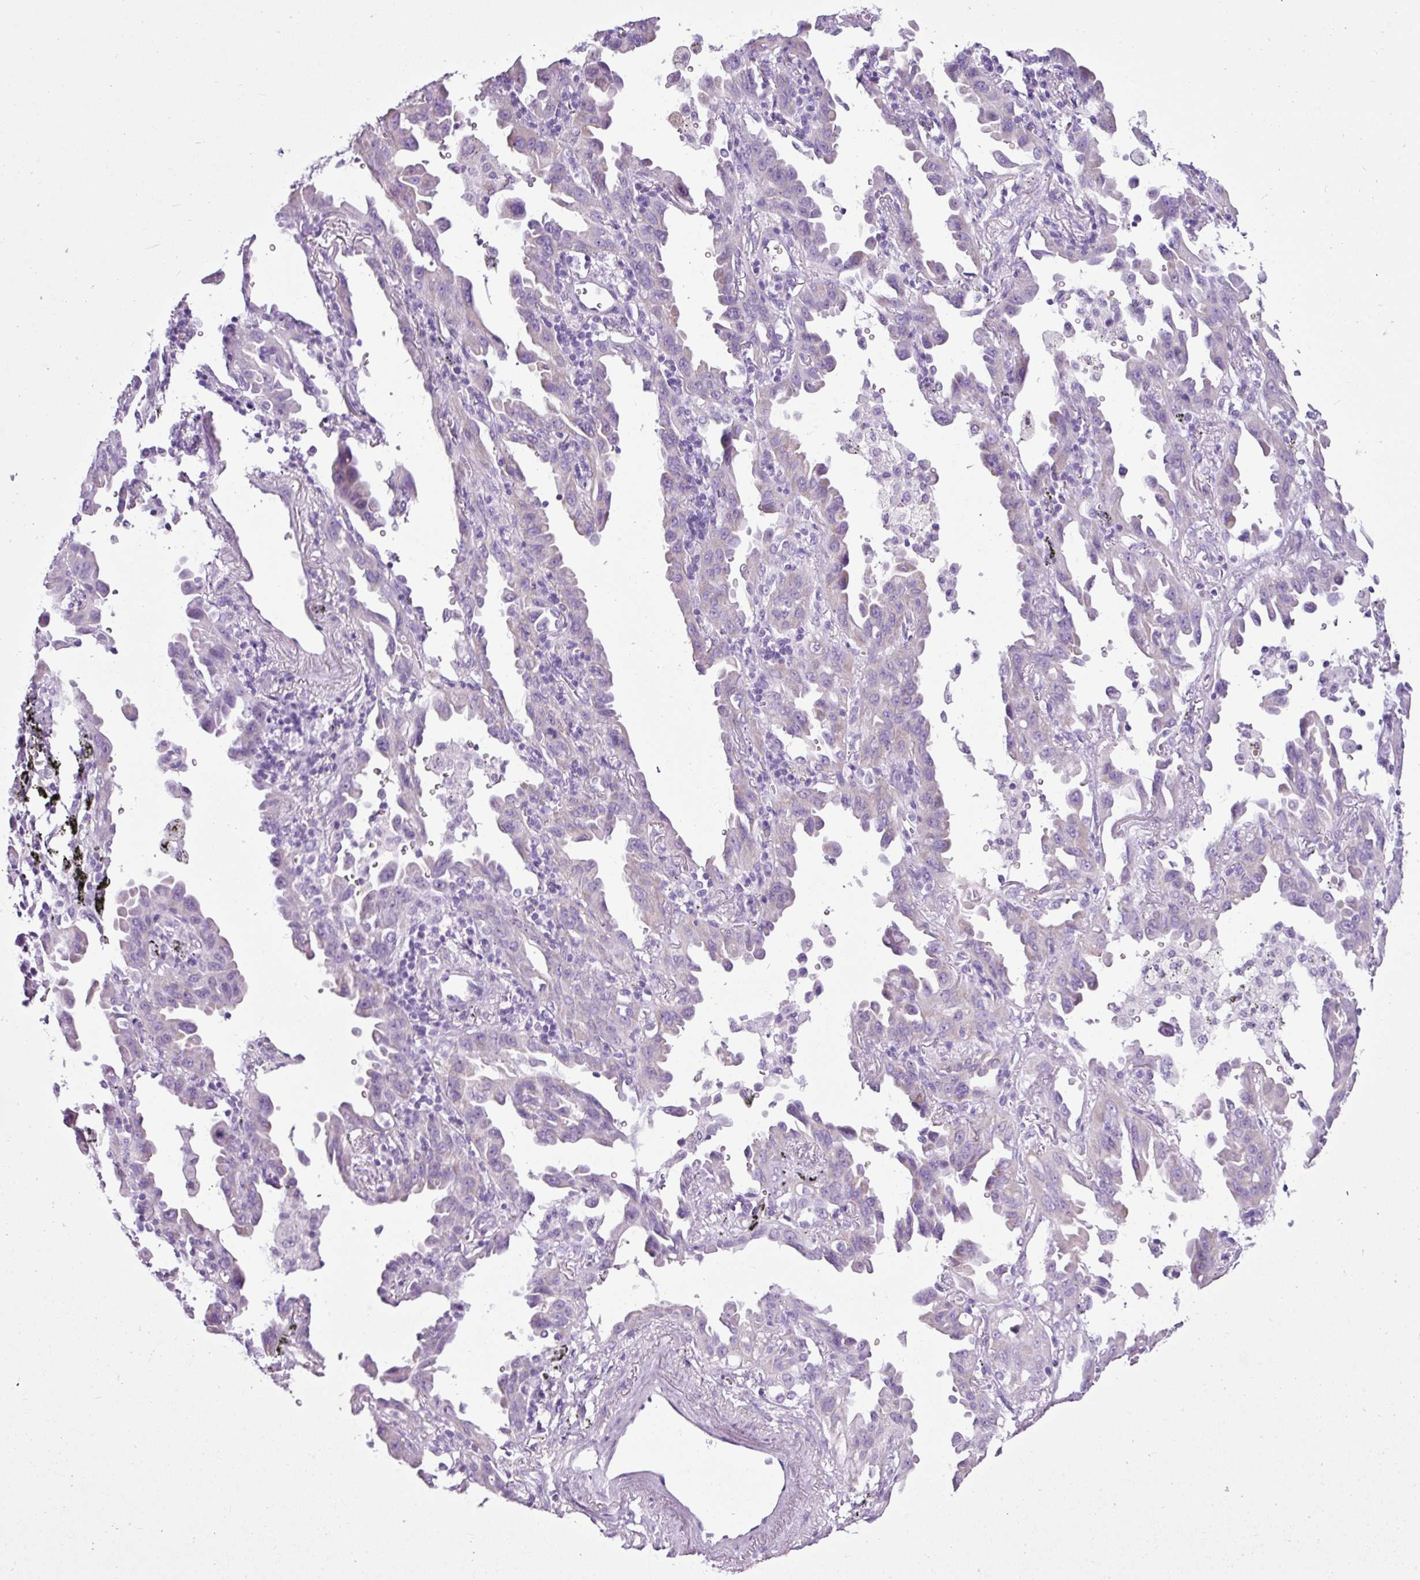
{"staining": {"intensity": "negative", "quantity": "none", "location": "none"}, "tissue": "lung cancer", "cell_type": "Tumor cells", "image_type": "cancer", "snomed": [{"axis": "morphology", "description": "Adenocarcinoma, NOS"}, {"axis": "topography", "description": "Lung"}], "caption": "The photomicrograph displays no significant staining in tumor cells of lung cancer (adenocarcinoma).", "gene": "LILRB4", "patient": {"sex": "male", "age": 68}}